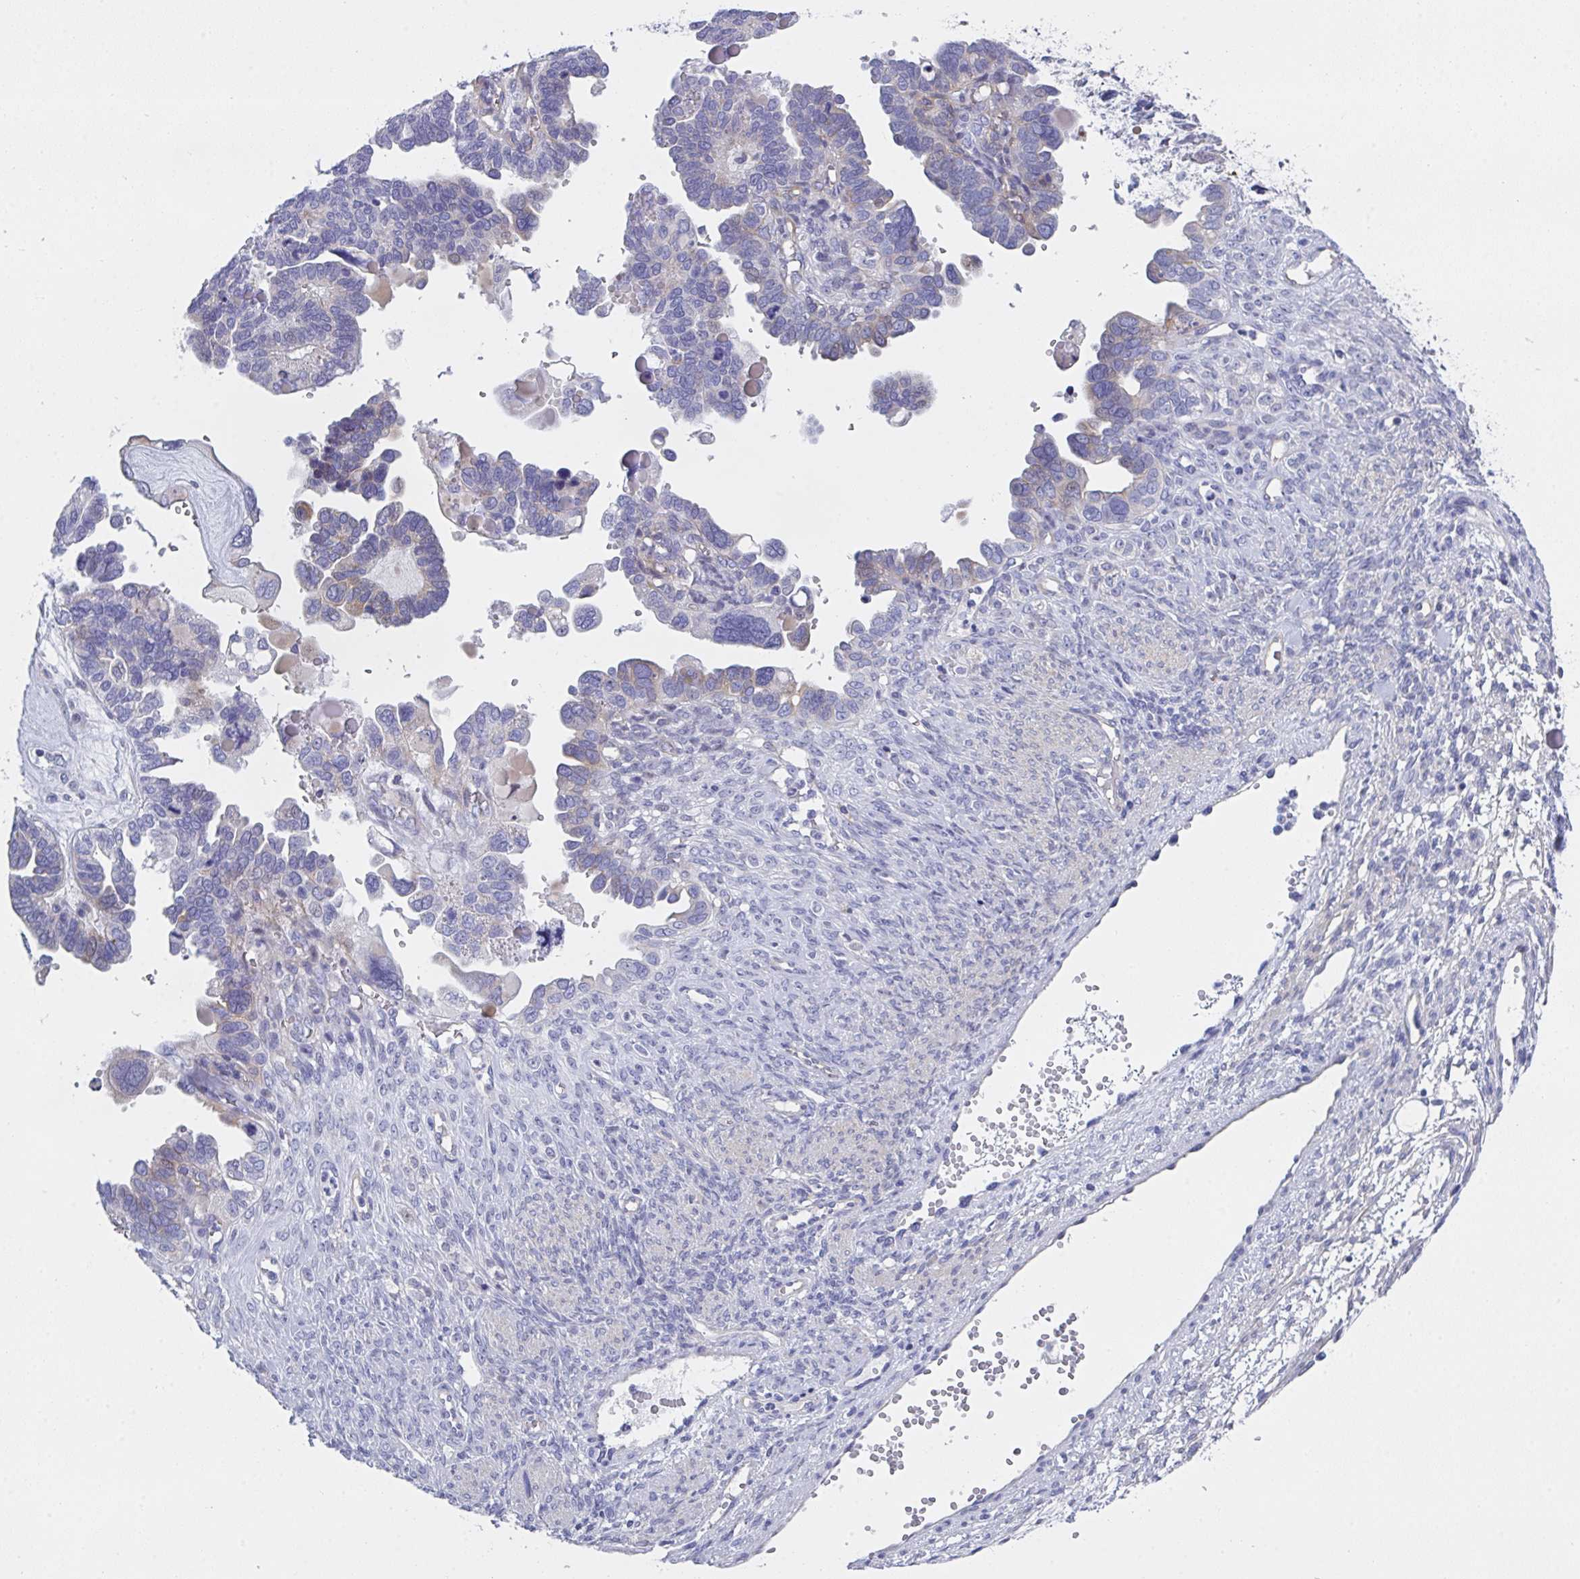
{"staining": {"intensity": "negative", "quantity": "none", "location": "none"}, "tissue": "ovarian cancer", "cell_type": "Tumor cells", "image_type": "cancer", "snomed": [{"axis": "morphology", "description": "Cystadenocarcinoma, serous, NOS"}, {"axis": "topography", "description": "Ovary"}], "caption": "IHC of ovarian cancer shows no positivity in tumor cells. The staining was performed using DAB (3,3'-diaminobenzidine) to visualize the protein expression in brown, while the nuclei were stained in blue with hematoxylin (Magnification: 20x).", "gene": "FBXO47", "patient": {"sex": "female", "age": 51}}